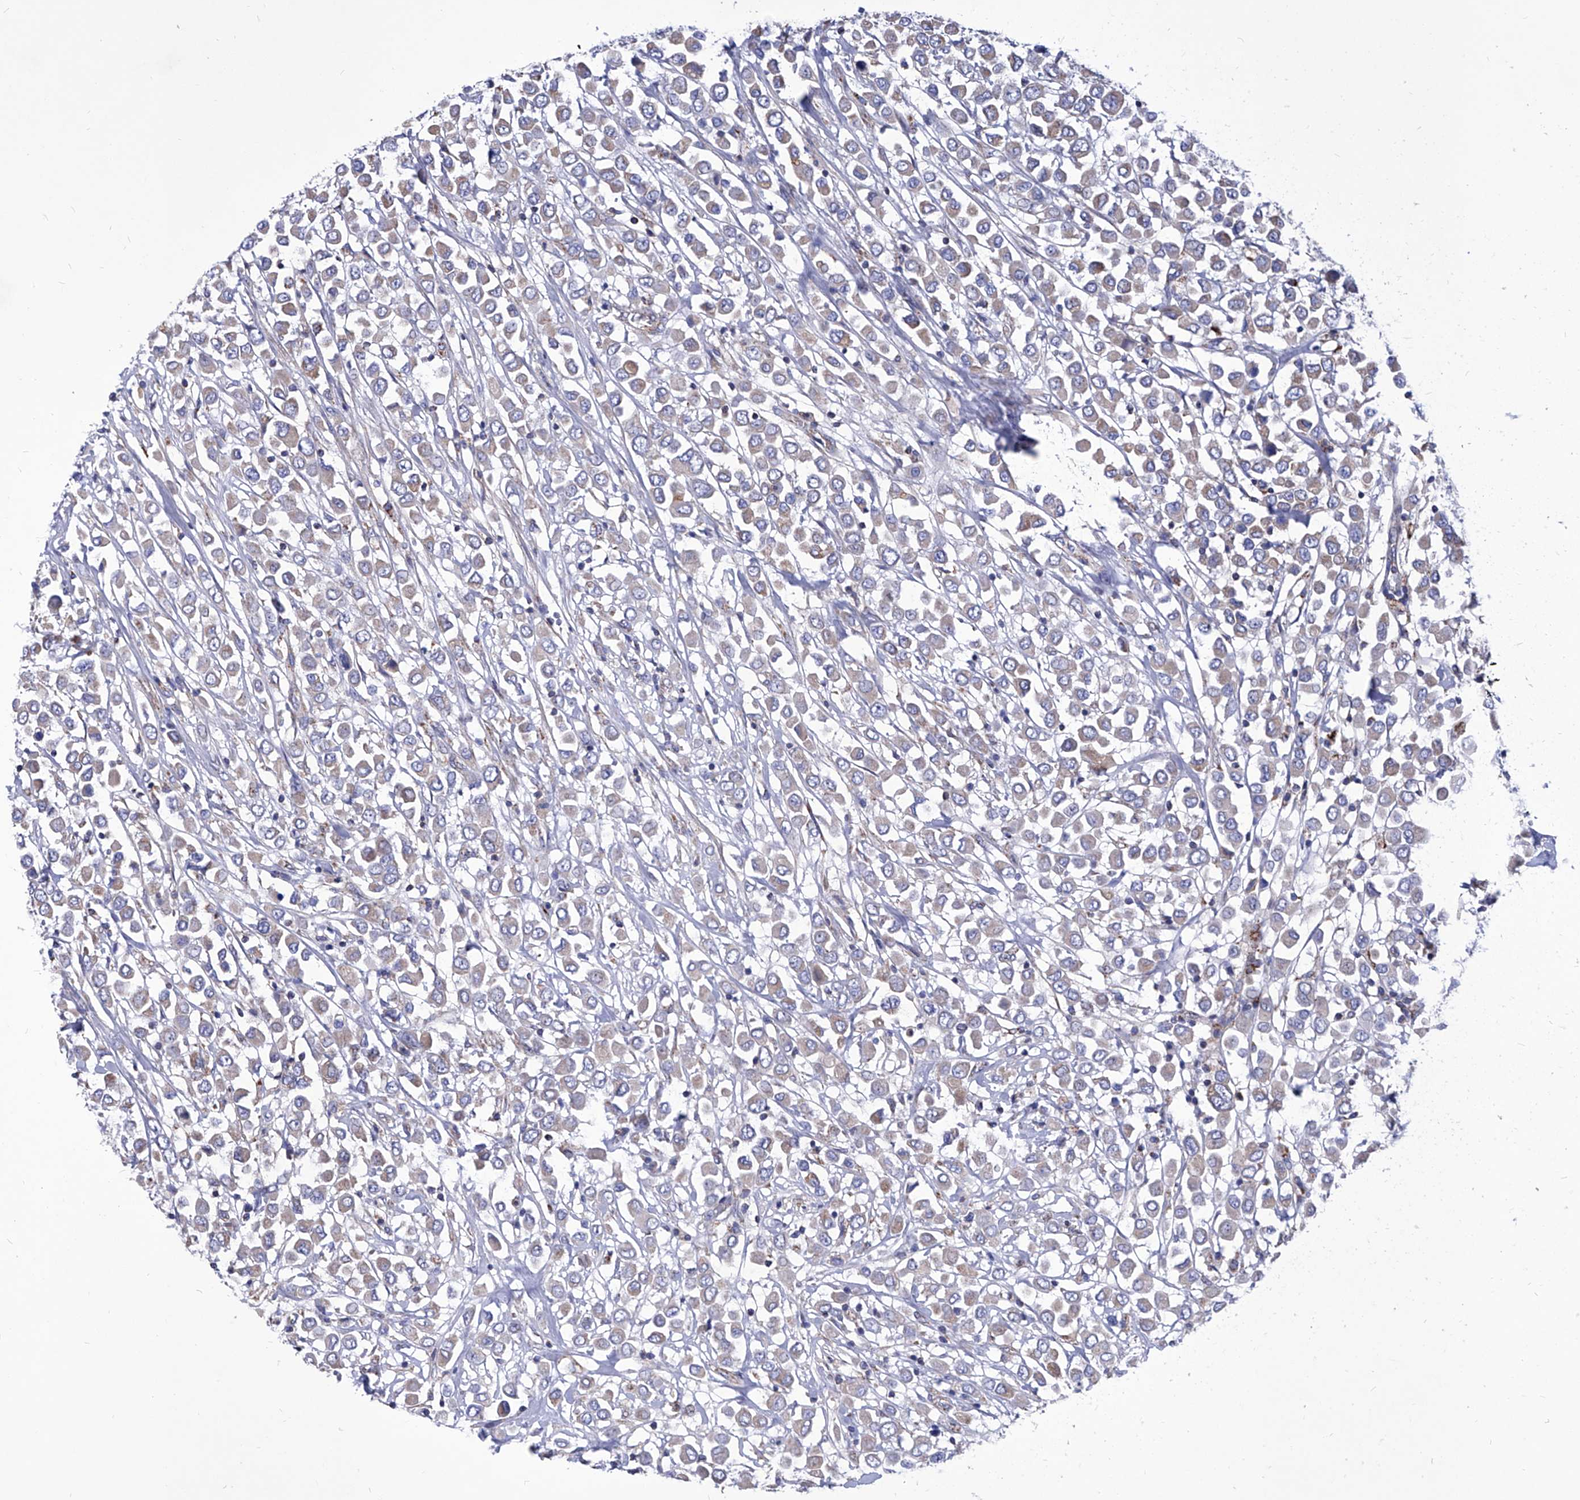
{"staining": {"intensity": "weak", "quantity": ">75%", "location": "cytoplasmic/membranous"}, "tissue": "breast cancer", "cell_type": "Tumor cells", "image_type": "cancer", "snomed": [{"axis": "morphology", "description": "Duct carcinoma"}, {"axis": "topography", "description": "Breast"}], "caption": "Breast cancer (infiltrating ductal carcinoma) was stained to show a protein in brown. There is low levels of weak cytoplasmic/membranous expression in approximately >75% of tumor cells.", "gene": "HRNR", "patient": {"sex": "female", "age": 61}}